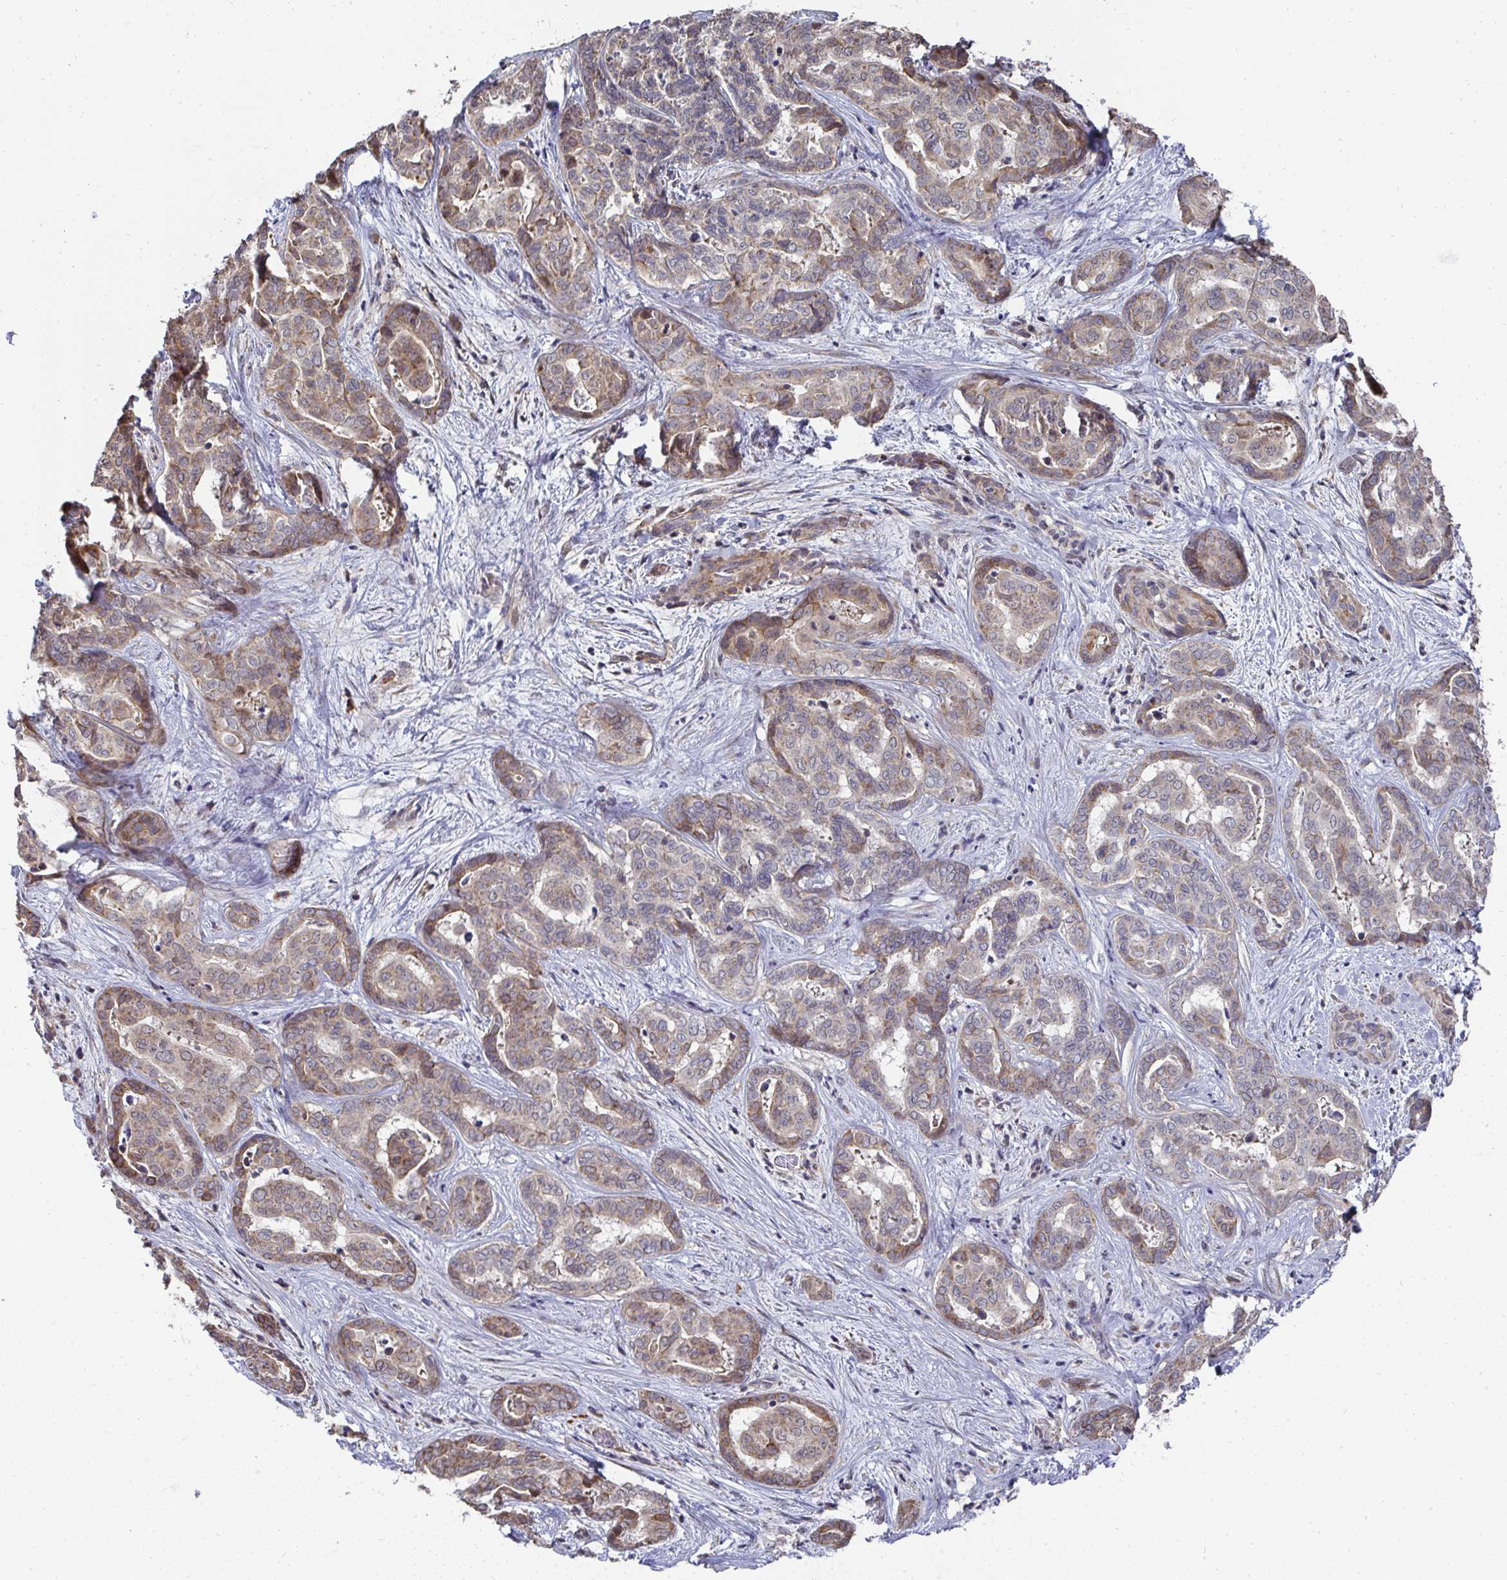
{"staining": {"intensity": "moderate", "quantity": "25%-75%", "location": "cytoplasmic/membranous"}, "tissue": "liver cancer", "cell_type": "Tumor cells", "image_type": "cancer", "snomed": [{"axis": "morphology", "description": "Cholangiocarcinoma"}, {"axis": "topography", "description": "Liver"}], "caption": "A brown stain labels moderate cytoplasmic/membranous staining of a protein in human cholangiocarcinoma (liver) tumor cells.", "gene": "AGTPBP1", "patient": {"sex": "female", "age": 64}}